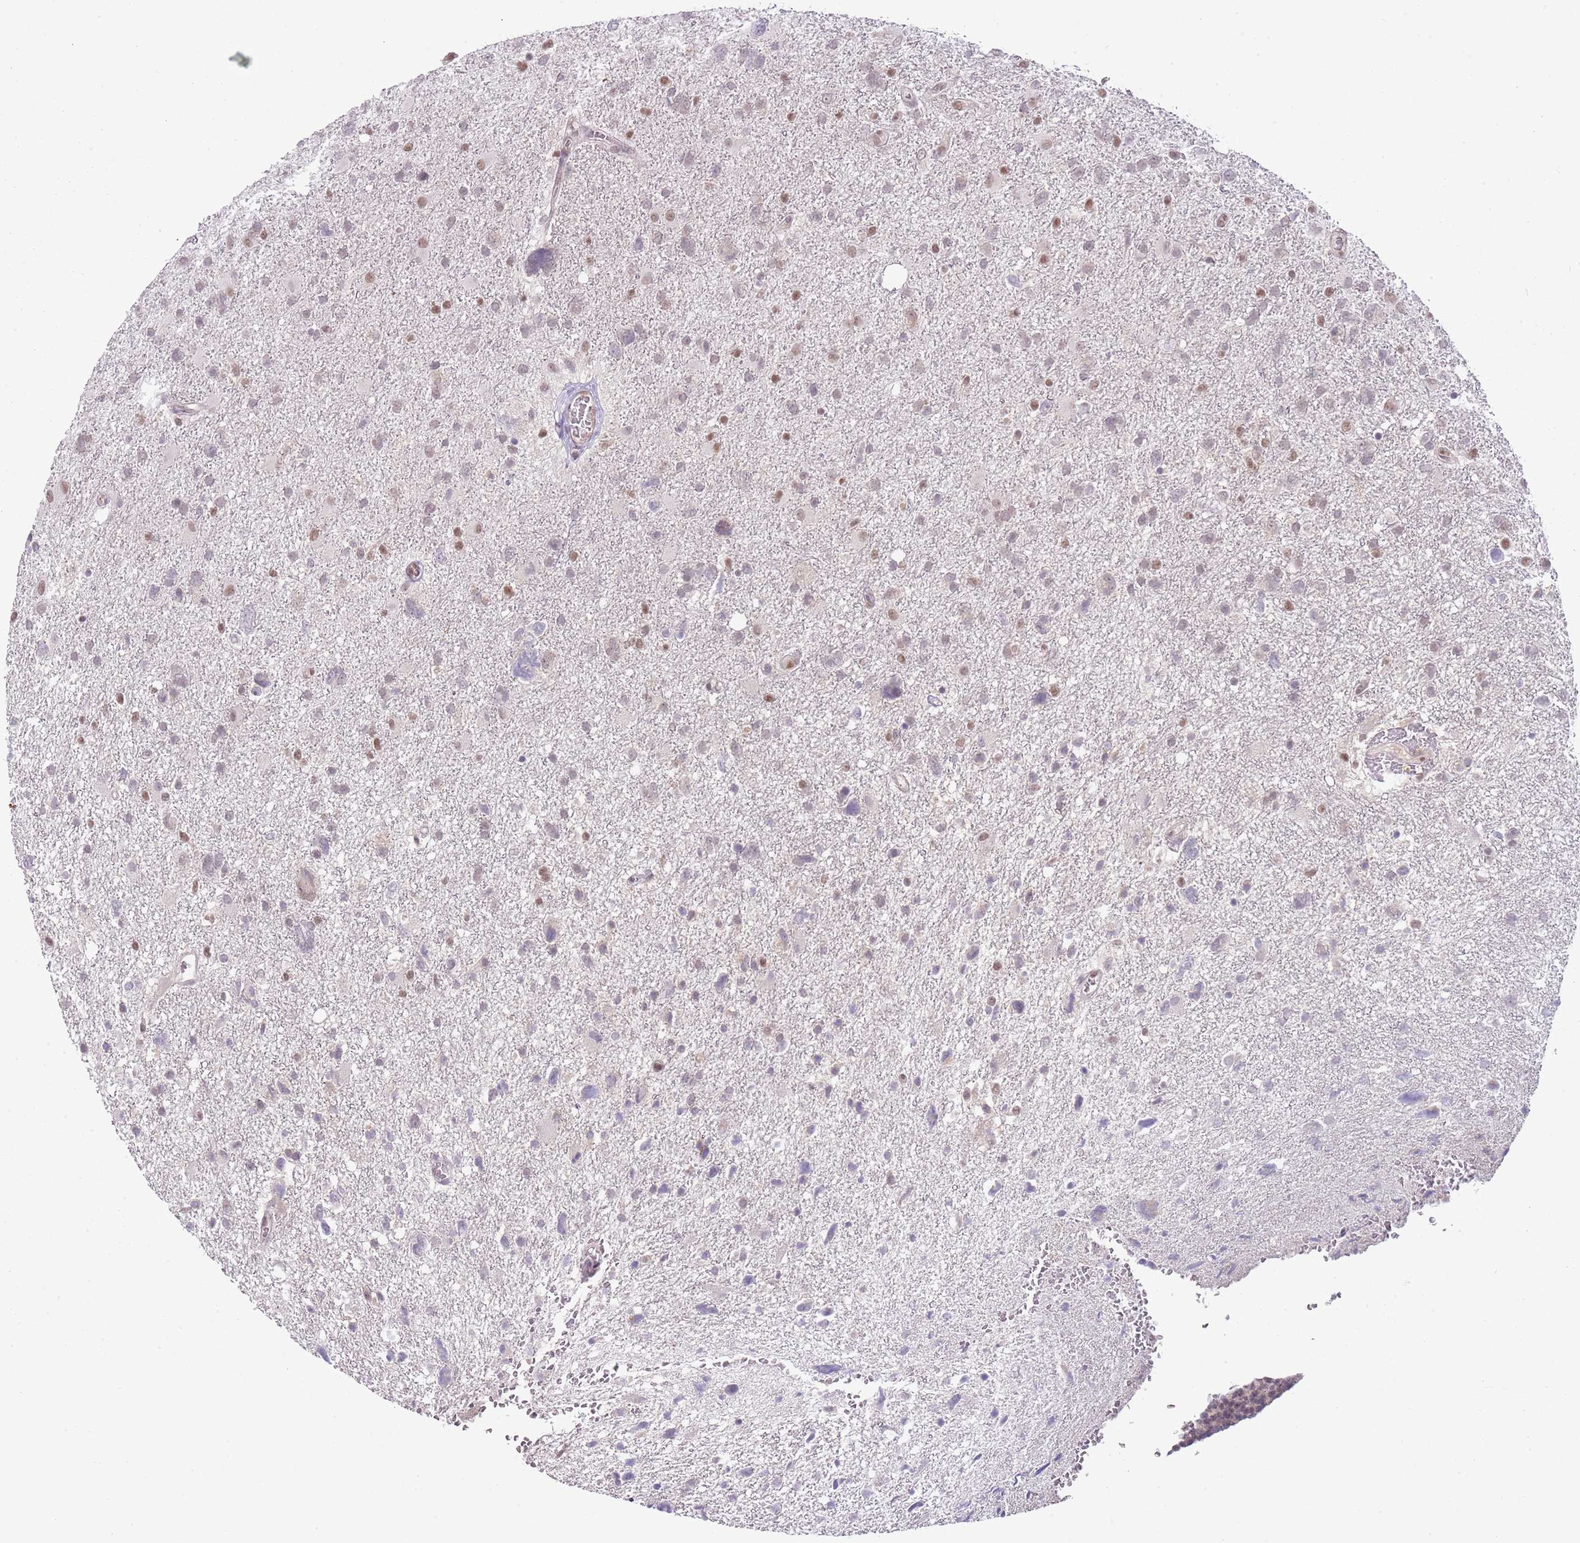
{"staining": {"intensity": "weak", "quantity": "25%-75%", "location": "nuclear"}, "tissue": "glioma", "cell_type": "Tumor cells", "image_type": "cancer", "snomed": [{"axis": "morphology", "description": "Glioma, malignant, High grade"}, {"axis": "topography", "description": "Brain"}], "caption": "Tumor cells display low levels of weak nuclear expression in approximately 25%-75% of cells in human high-grade glioma (malignant).", "gene": "TM2D1", "patient": {"sex": "male", "age": 61}}